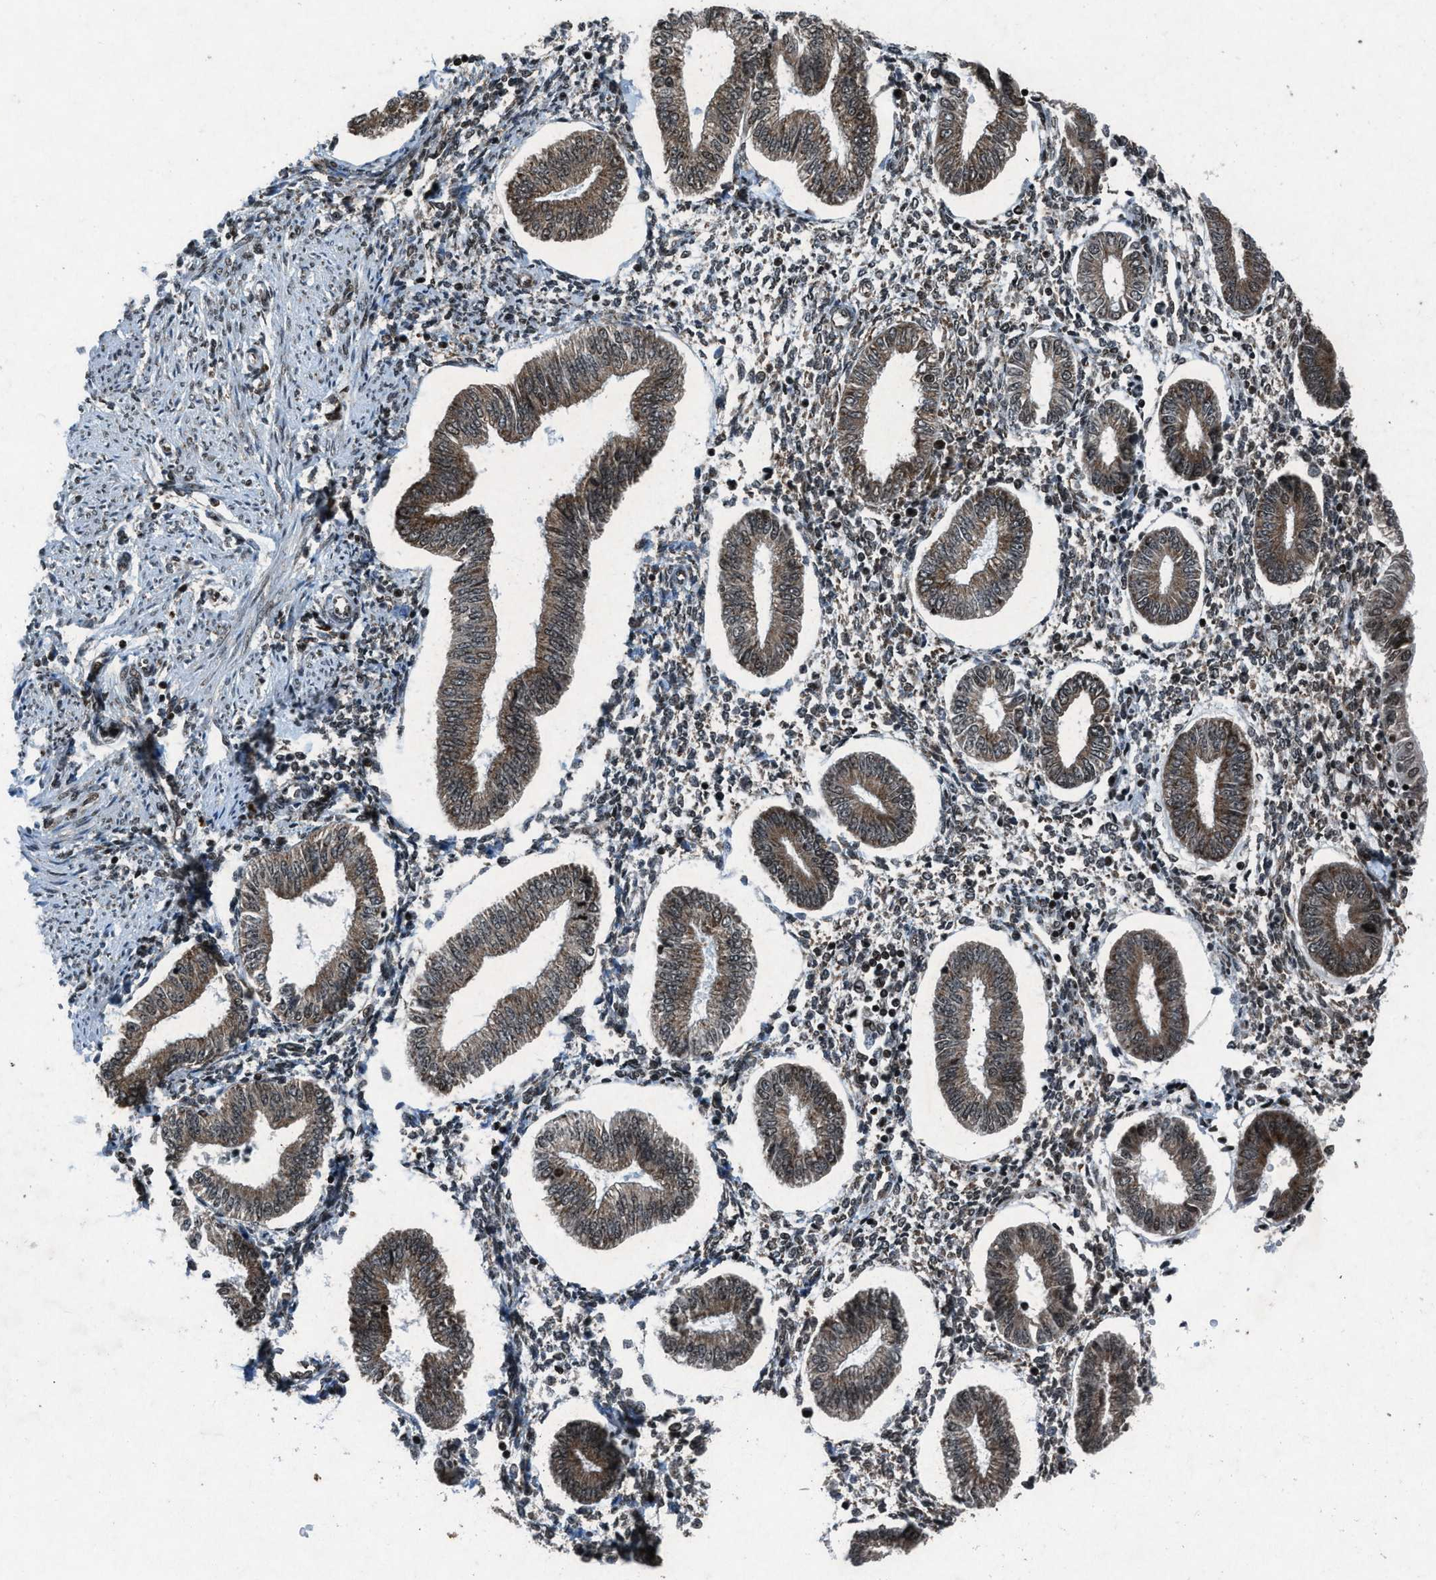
{"staining": {"intensity": "strong", "quantity": "<25%", "location": "nuclear"}, "tissue": "endometrium", "cell_type": "Cells in endometrial stroma", "image_type": "normal", "snomed": [{"axis": "morphology", "description": "Normal tissue, NOS"}, {"axis": "topography", "description": "Endometrium"}], "caption": "Immunohistochemical staining of benign endometrium displays <25% levels of strong nuclear protein expression in approximately <25% of cells in endometrial stroma.", "gene": "NXF1", "patient": {"sex": "female", "age": 50}}